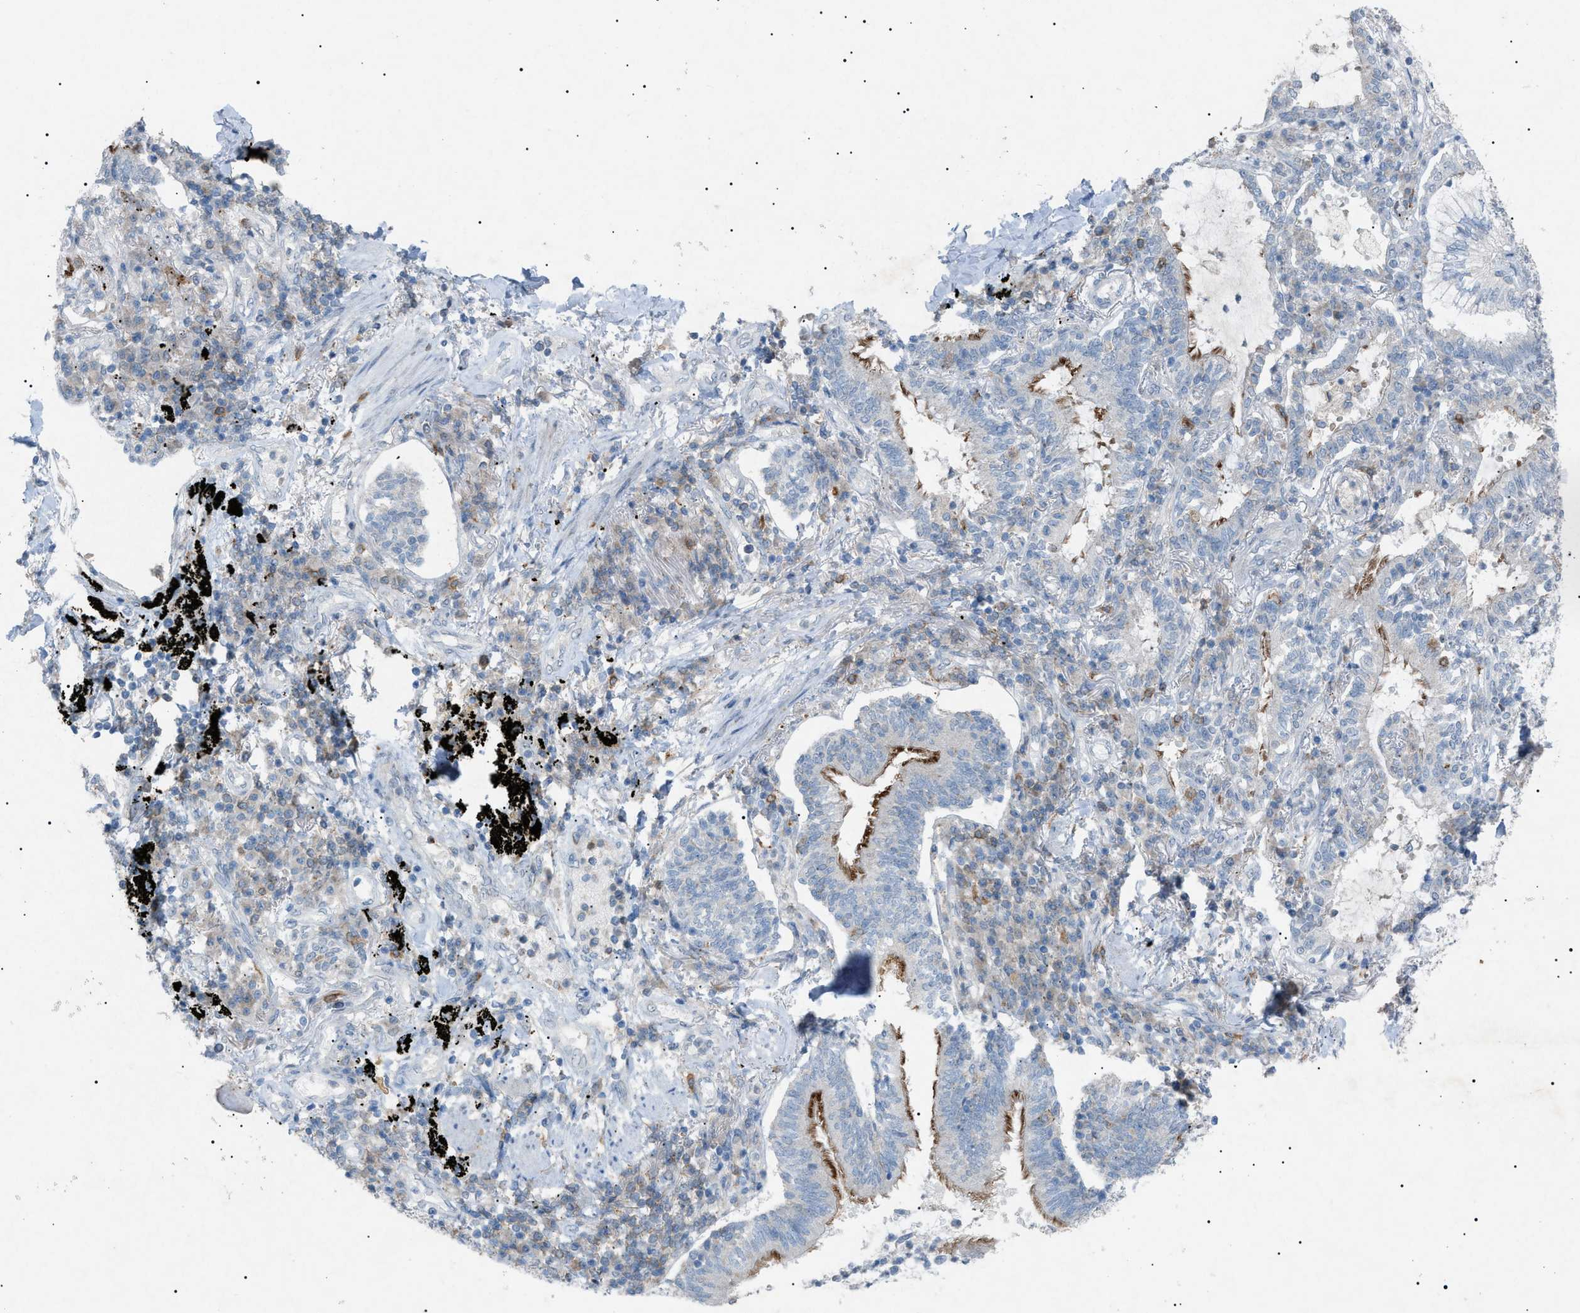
{"staining": {"intensity": "moderate", "quantity": "<25%", "location": "cytoplasmic/membranous"}, "tissue": "lung cancer", "cell_type": "Tumor cells", "image_type": "cancer", "snomed": [{"axis": "morphology", "description": "Normal tissue, NOS"}, {"axis": "morphology", "description": "Adenocarcinoma, NOS"}, {"axis": "topography", "description": "Bronchus"}, {"axis": "topography", "description": "Lung"}], "caption": "The image exhibits immunohistochemical staining of lung cancer (adenocarcinoma). There is moderate cytoplasmic/membranous staining is identified in about <25% of tumor cells. The staining is performed using DAB brown chromogen to label protein expression. The nuclei are counter-stained blue using hematoxylin.", "gene": "BTK", "patient": {"sex": "female", "age": 70}}